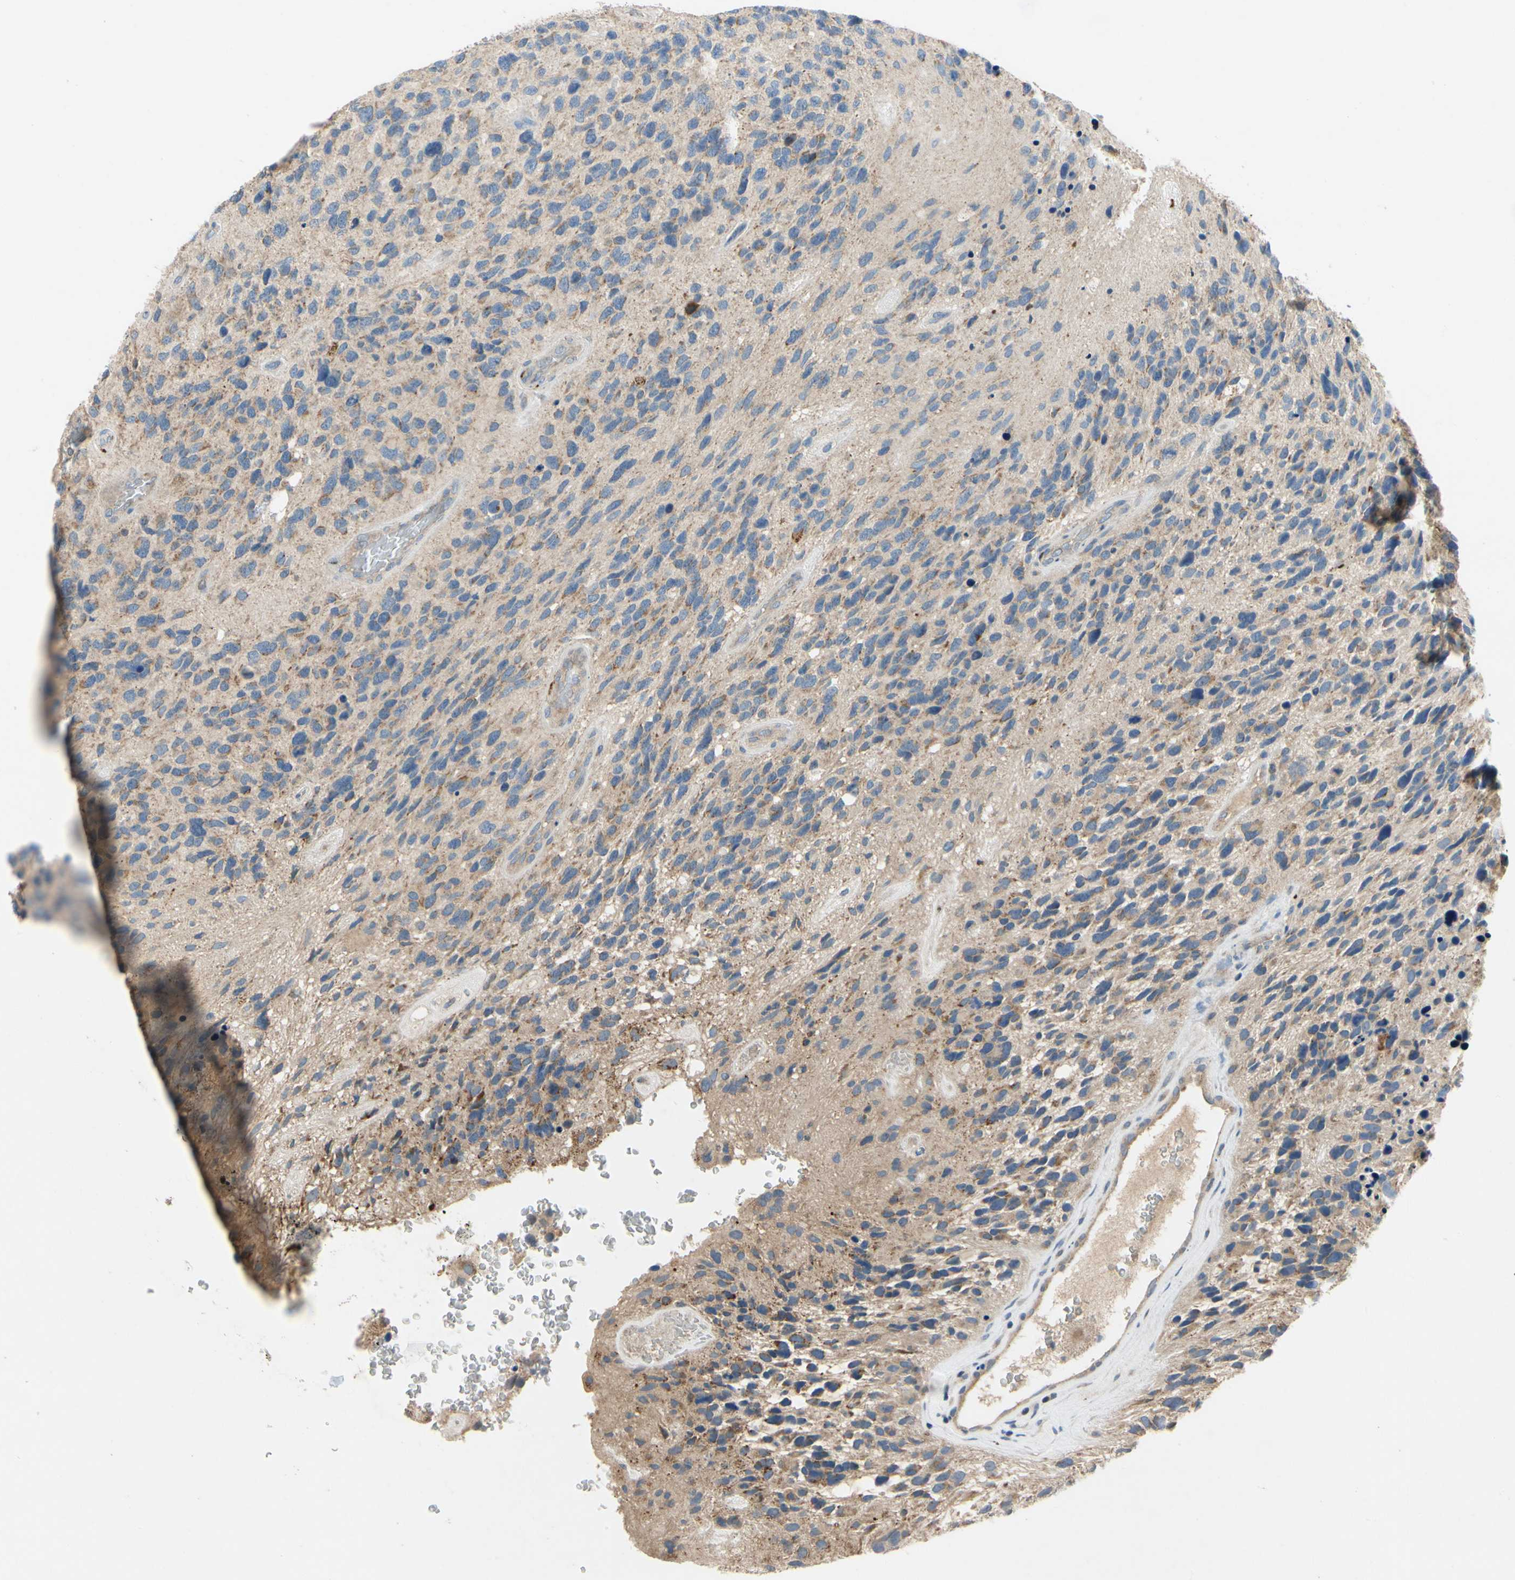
{"staining": {"intensity": "moderate", "quantity": "25%-75%", "location": "cytoplasmic/membranous"}, "tissue": "glioma", "cell_type": "Tumor cells", "image_type": "cancer", "snomed": [{"axis": "morphology", "description": "Glioma, malignant, High grade"}, {"axis": "topography", "description": "Brain"}], "caption": "Immunohistochemistry of glioma displays medium levels of moderate cytoplasmic/membranous staining in about 25%-75% of tumor cells.", "gene": "KLHDC8B", "patient": {"sex": "female", "age": 58}}